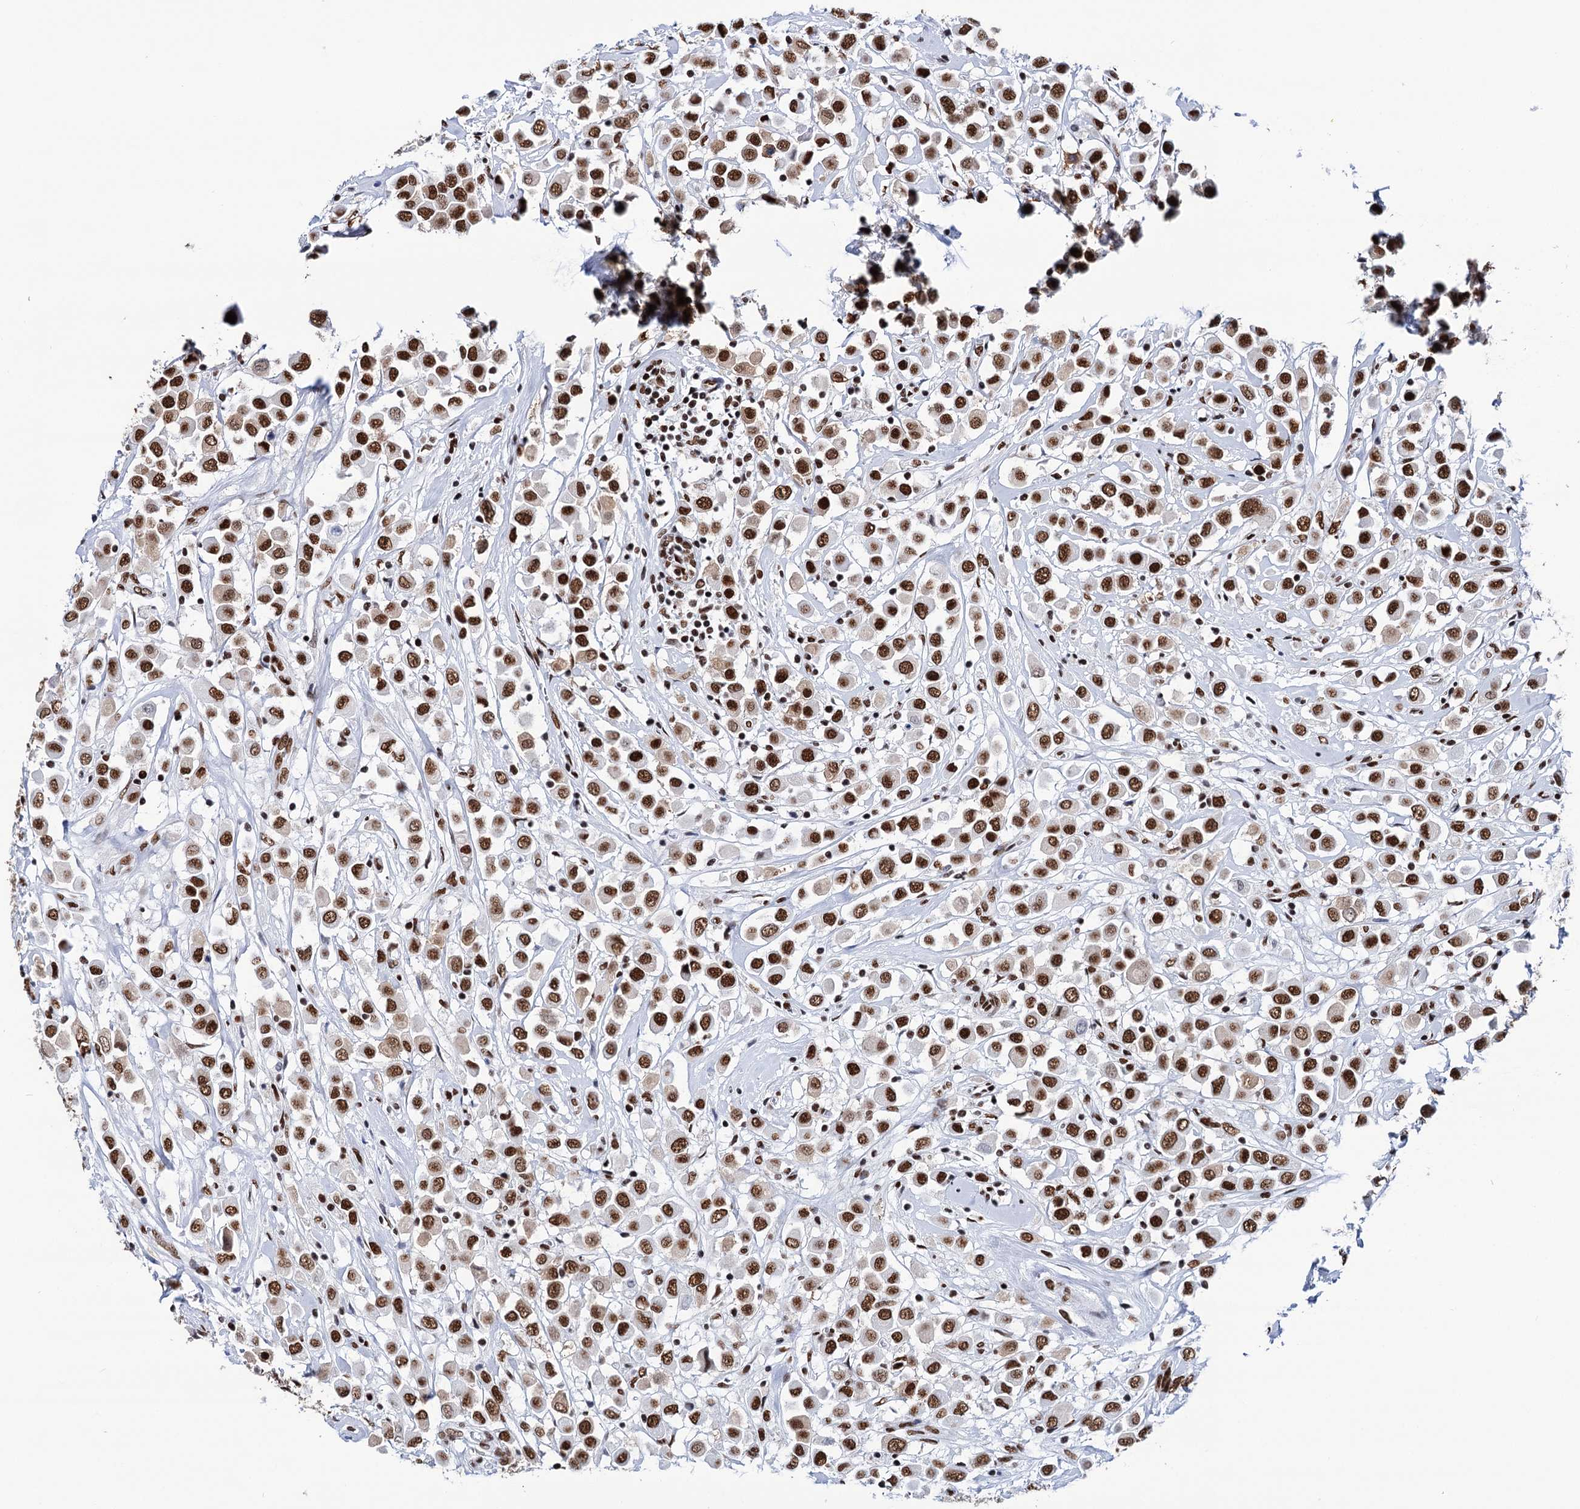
{"staining": {"intensity": "strong", "quantity": ">75%", "location": "nuclear"}, "tissue": "breast cancer", "cell_type": "Tumor cells", "image_type": "cancer", "snomed": [{"axis": "morphology", "description": "Duct carcinoma"}, {"axis": "topography", "description": "Breast"}], "caption": "Tumor cells reveal high levels of strong nuclear positivity in approximately >75% of cells in infiltrating ductal carcinoma (breast).", "gene": "MATR3", "patient": {"sex": "female", "age": 61}}